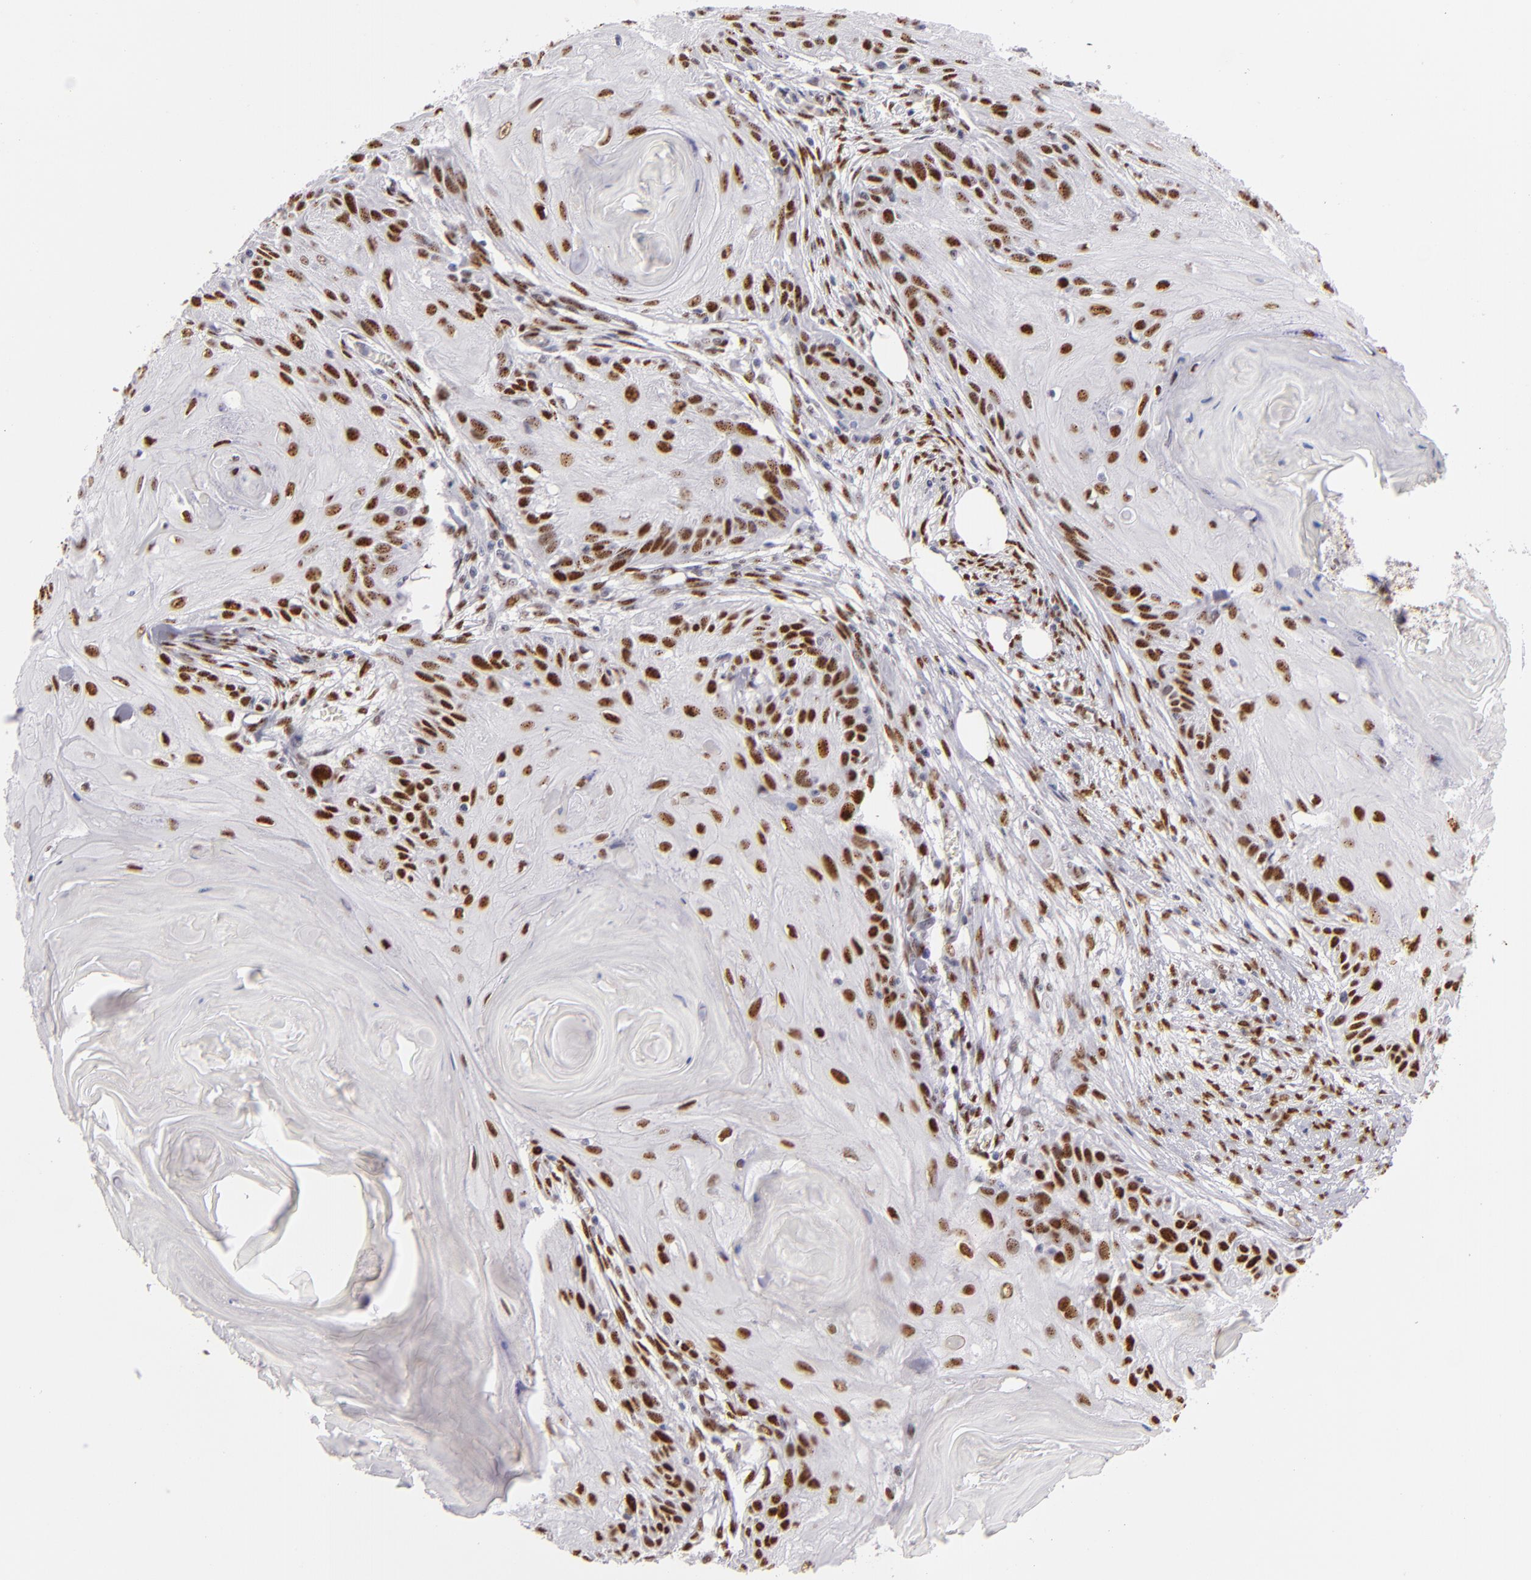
{"staining": {"intensity": "strong", "quantity": ">75%", "location": "nuclear"}, "tissue": "skin cancer", "cell_type": "Tumor cells", "image_type": "cancer", "snomed": [{"axis": "morphology", "description": "Squamous cell carcinoma, NOS"}, {"axis": "topography", "description": "Skin"}], "caption": "A high-resolution photomicrograph shows immunohistochemistry staining of skin cancer, which shows strong nuclear positivity in approximately >75% of tumor cells.", "gene": "TOP3A", "patient": {"sex": "female", "age": 88}}